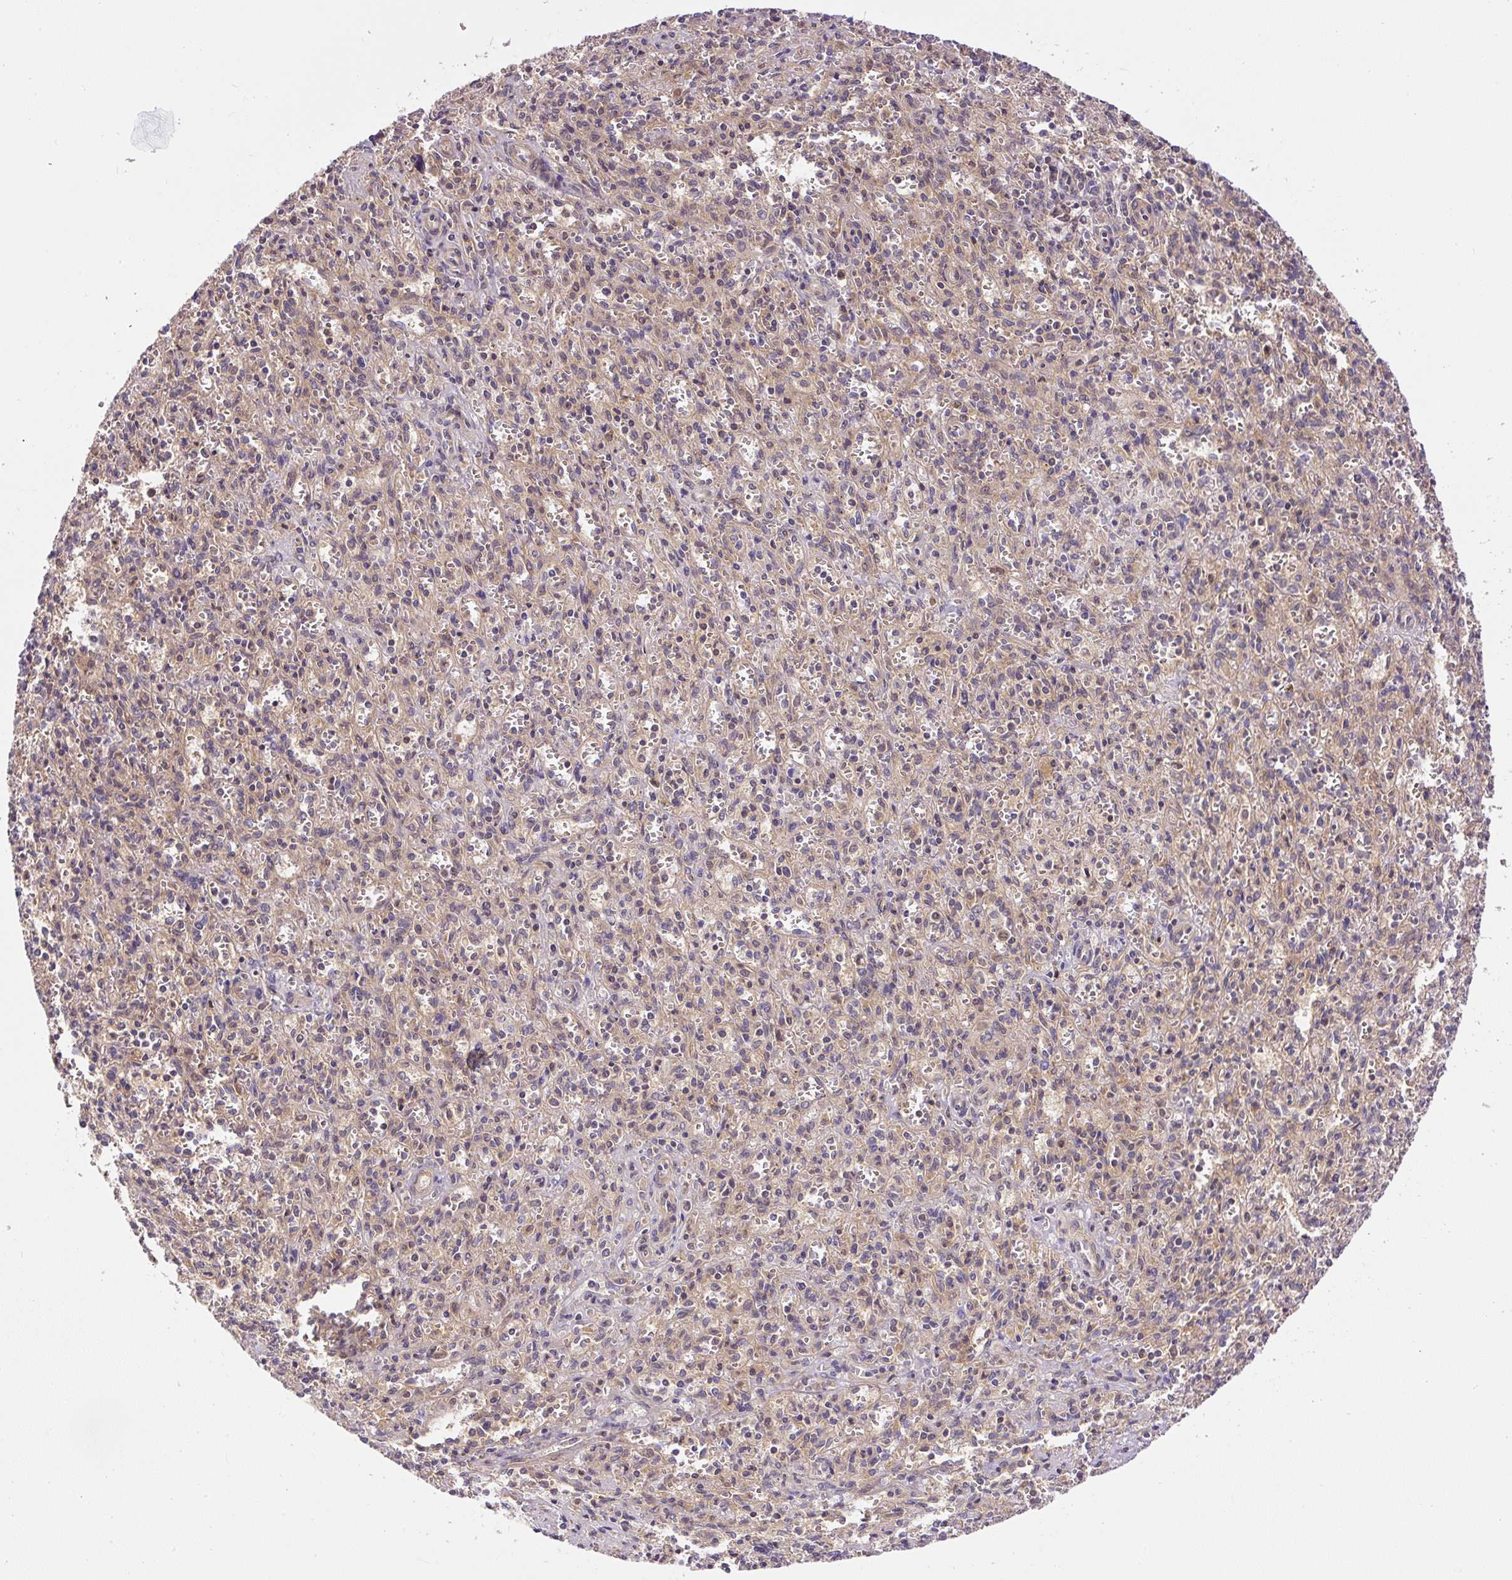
{"staining": {"intensity": "weak", "quantity": "<25%", "location": "cytoplasmic/membranous"}, "tissue": "spleen", "cell_type": "Cells in red pulp", "image_type": "normal", "snomed": [{"axis": "morphology", "description": "Normal tissue, NOS"}, {"axis": "topography", "description": "Spleen"}], "caption": "Immunohistochemical staining of normal spleen exhibits no significant staining in cells in red pulp.", "gene": "CCDC28A", "patient": {"sex": "female", "age": 26}}